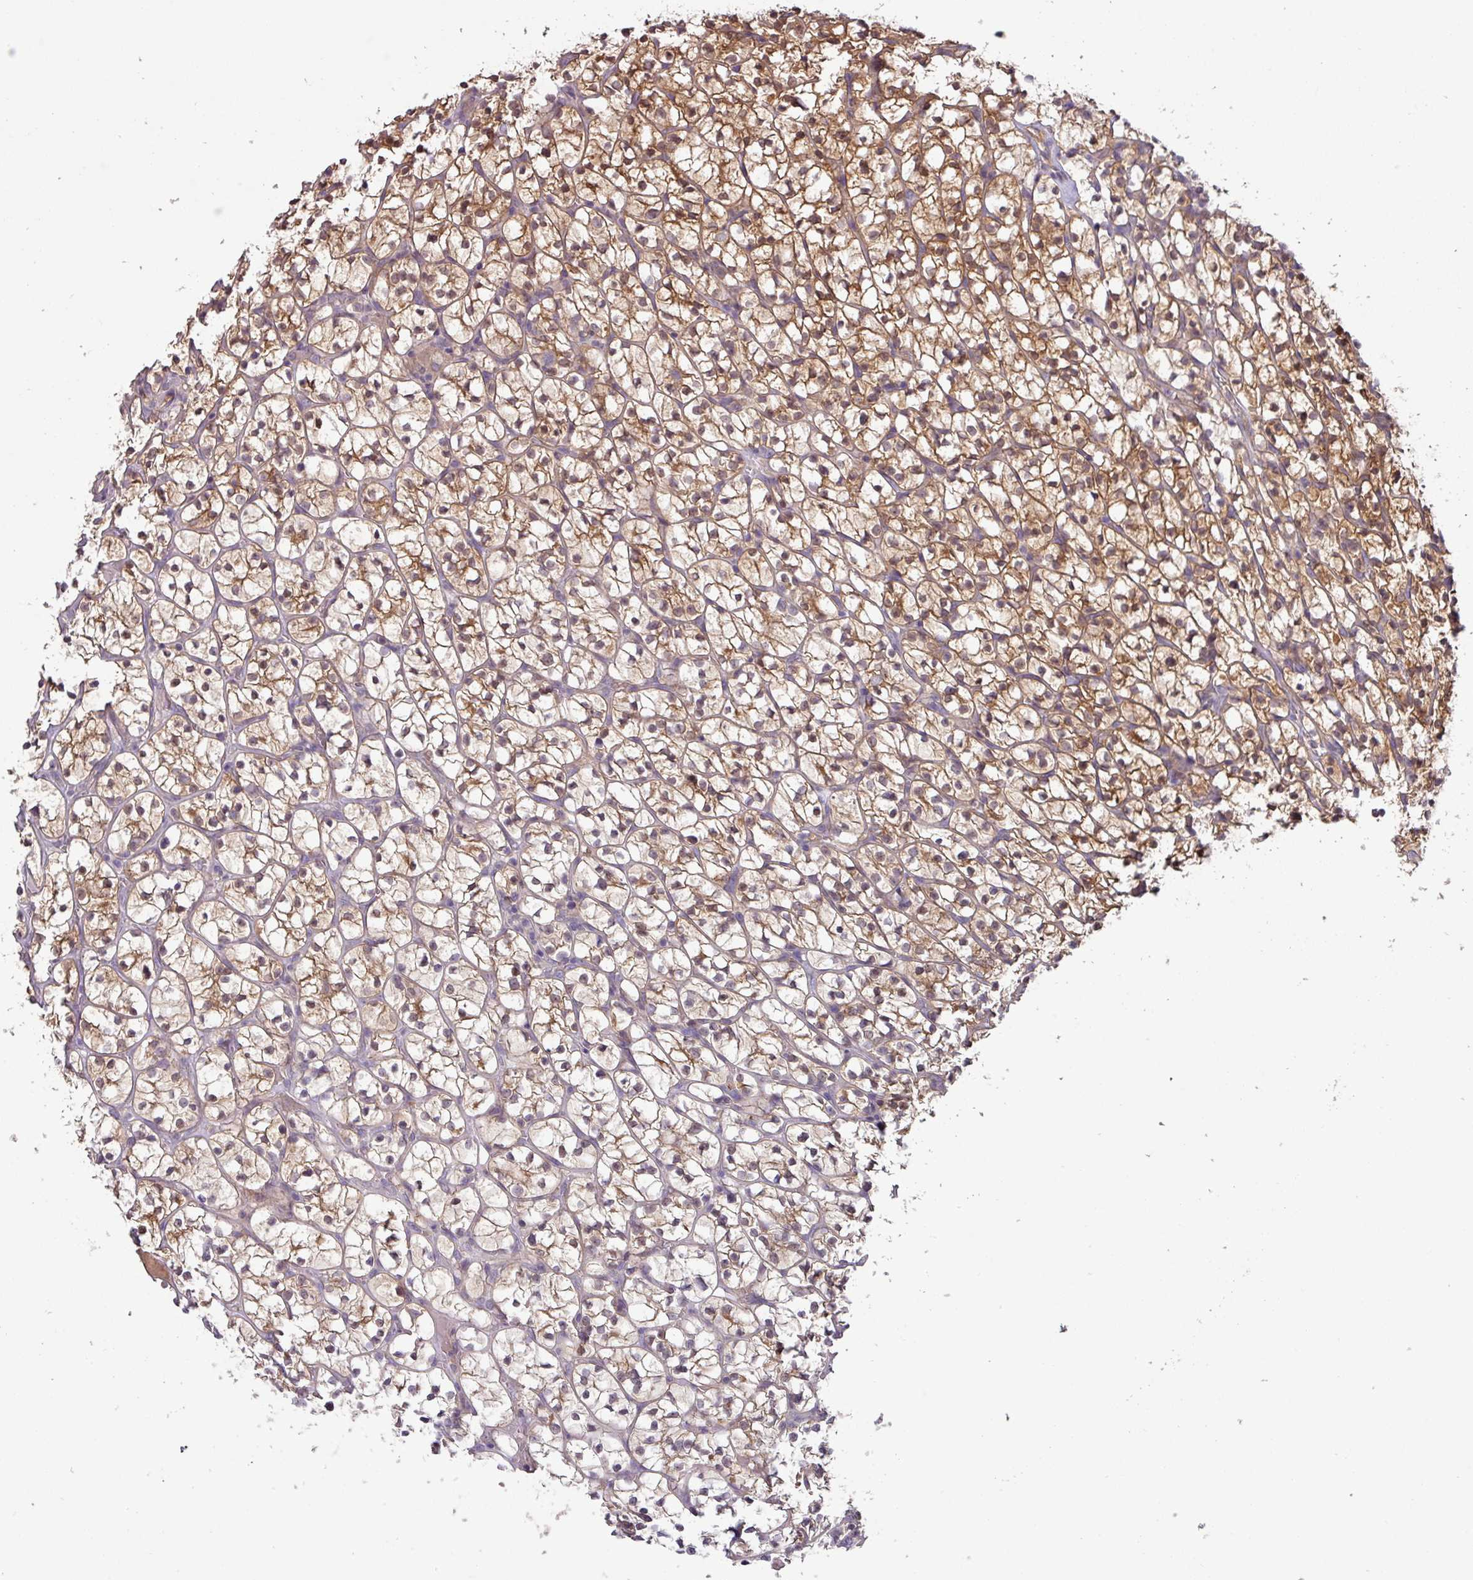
{"staining": {"intensity": "moderate", "quantity": "25%-75%", "location": "cytoplasmic/membranous,nuclear"}, "tissue": "renal cancer", "cell_type": "Tumor cells", "image_type": "cancer", "snomed": [{"axis": "morphology", "description": "Adenocarcinoma, NOS"}, {"axis": "topography", "description": "Kidney"}], "caption": "Approximately 25%-75% of tumor cells in human renal adenocarcinoma display moderate cytoplasmic/membranous and nuclear protein staining as visualized by brown immunohistochemical staining.", "gene": "SLC5A10", "patient": {"sex": "female", "age": 64}}